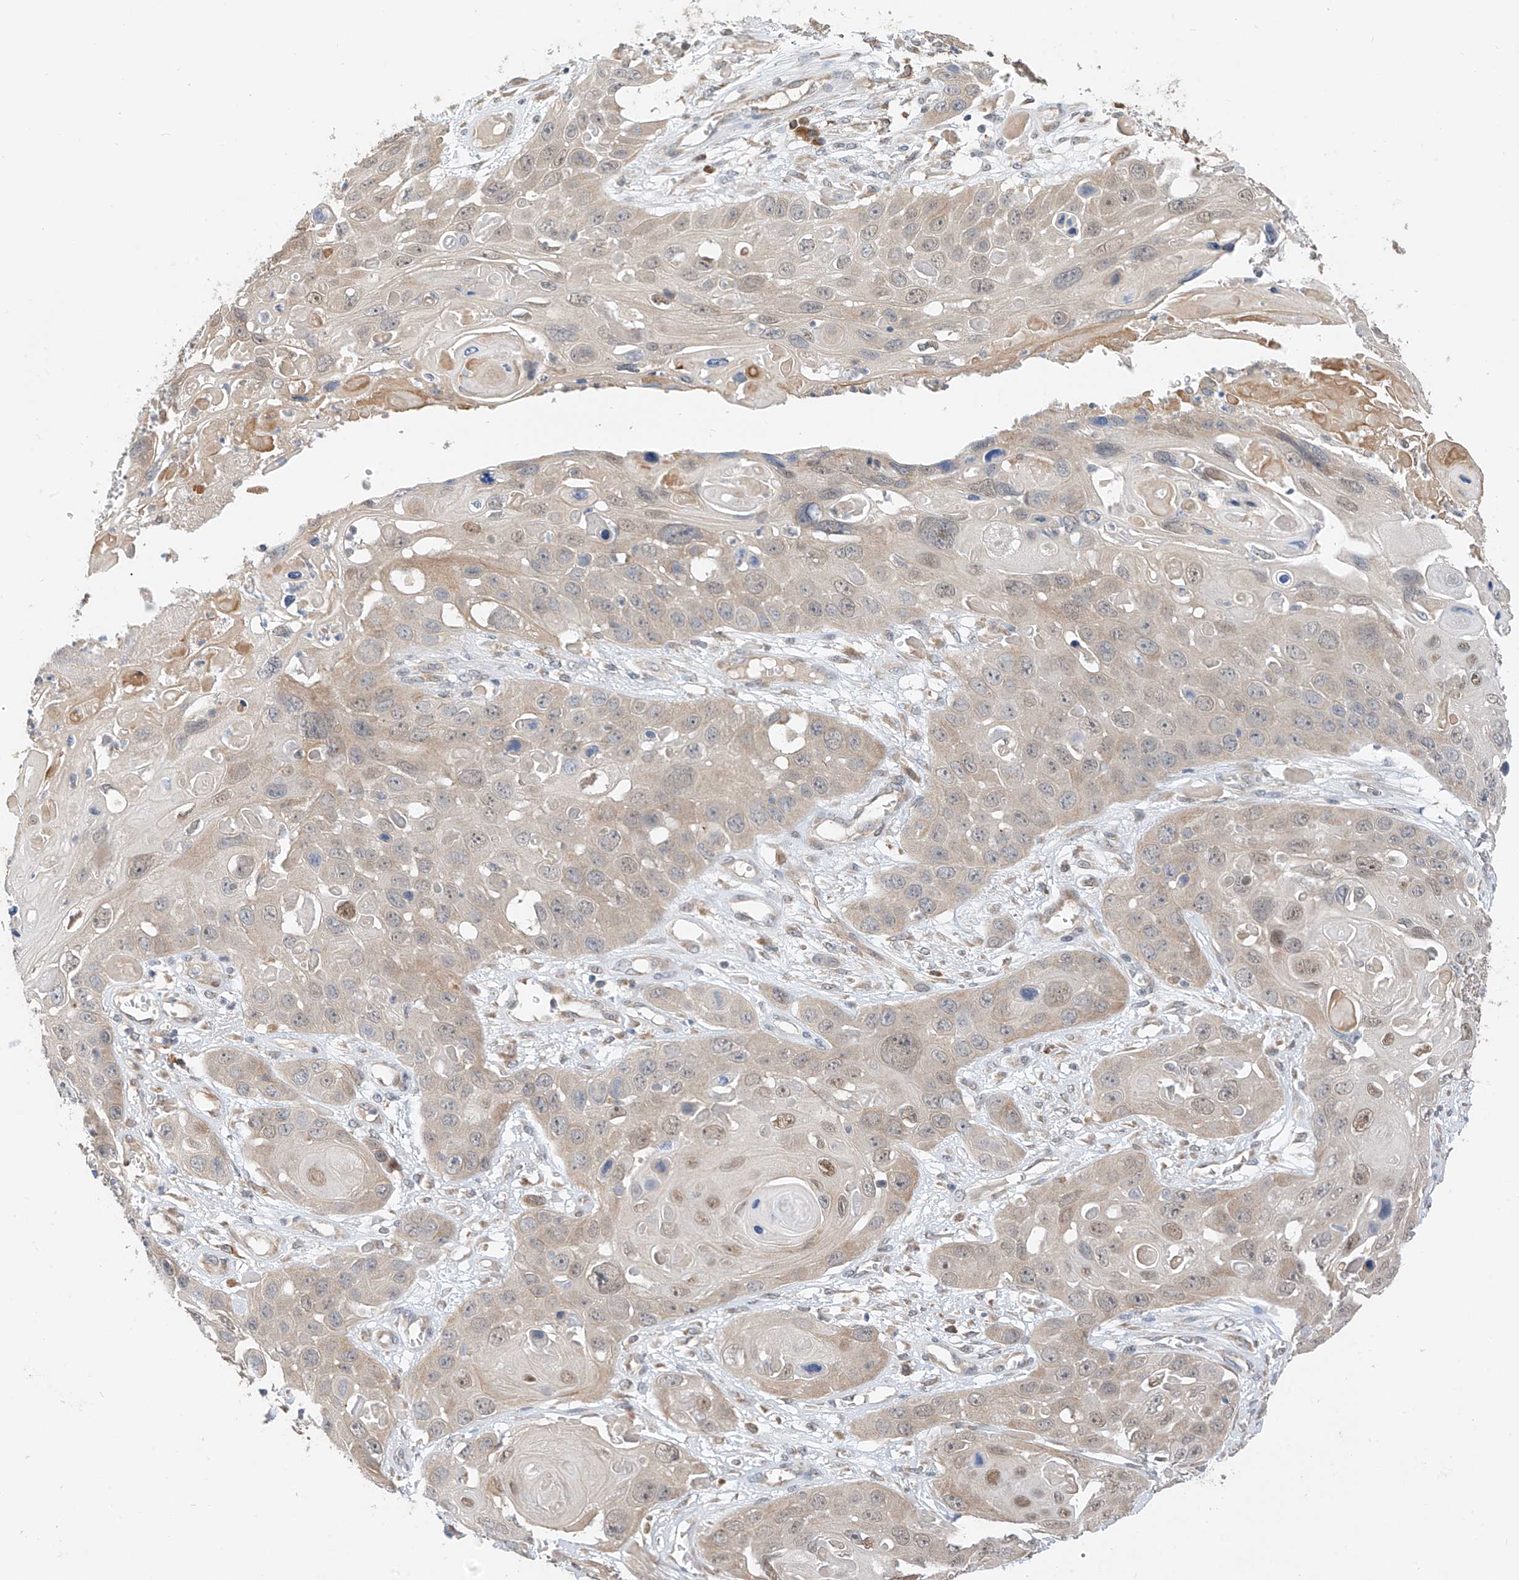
{"staining": {"intensity": "weak", "quantity": "25%-75%", "location": "cytoplasmic/membranous"}, "tissue": "skin cancer", "cell_type": "Tumor cells", "image_type": "cancer", "snomed": [{"axis": "morphology", "description": "Squamous cell carcinoma, NOS"}, {"axis": "topography", "description": "Skin"}], "caption": "High-power microscopy captured an immunohistochemistry (IHC) histopathology image of skin cancer (squamous cell carcinoma), revealing weak cytoplasmic/membranous expression in approximately 25%-75% of tumor cells.", "gene": "PPA2", "patient": {"sex": "male", "age": 55}}